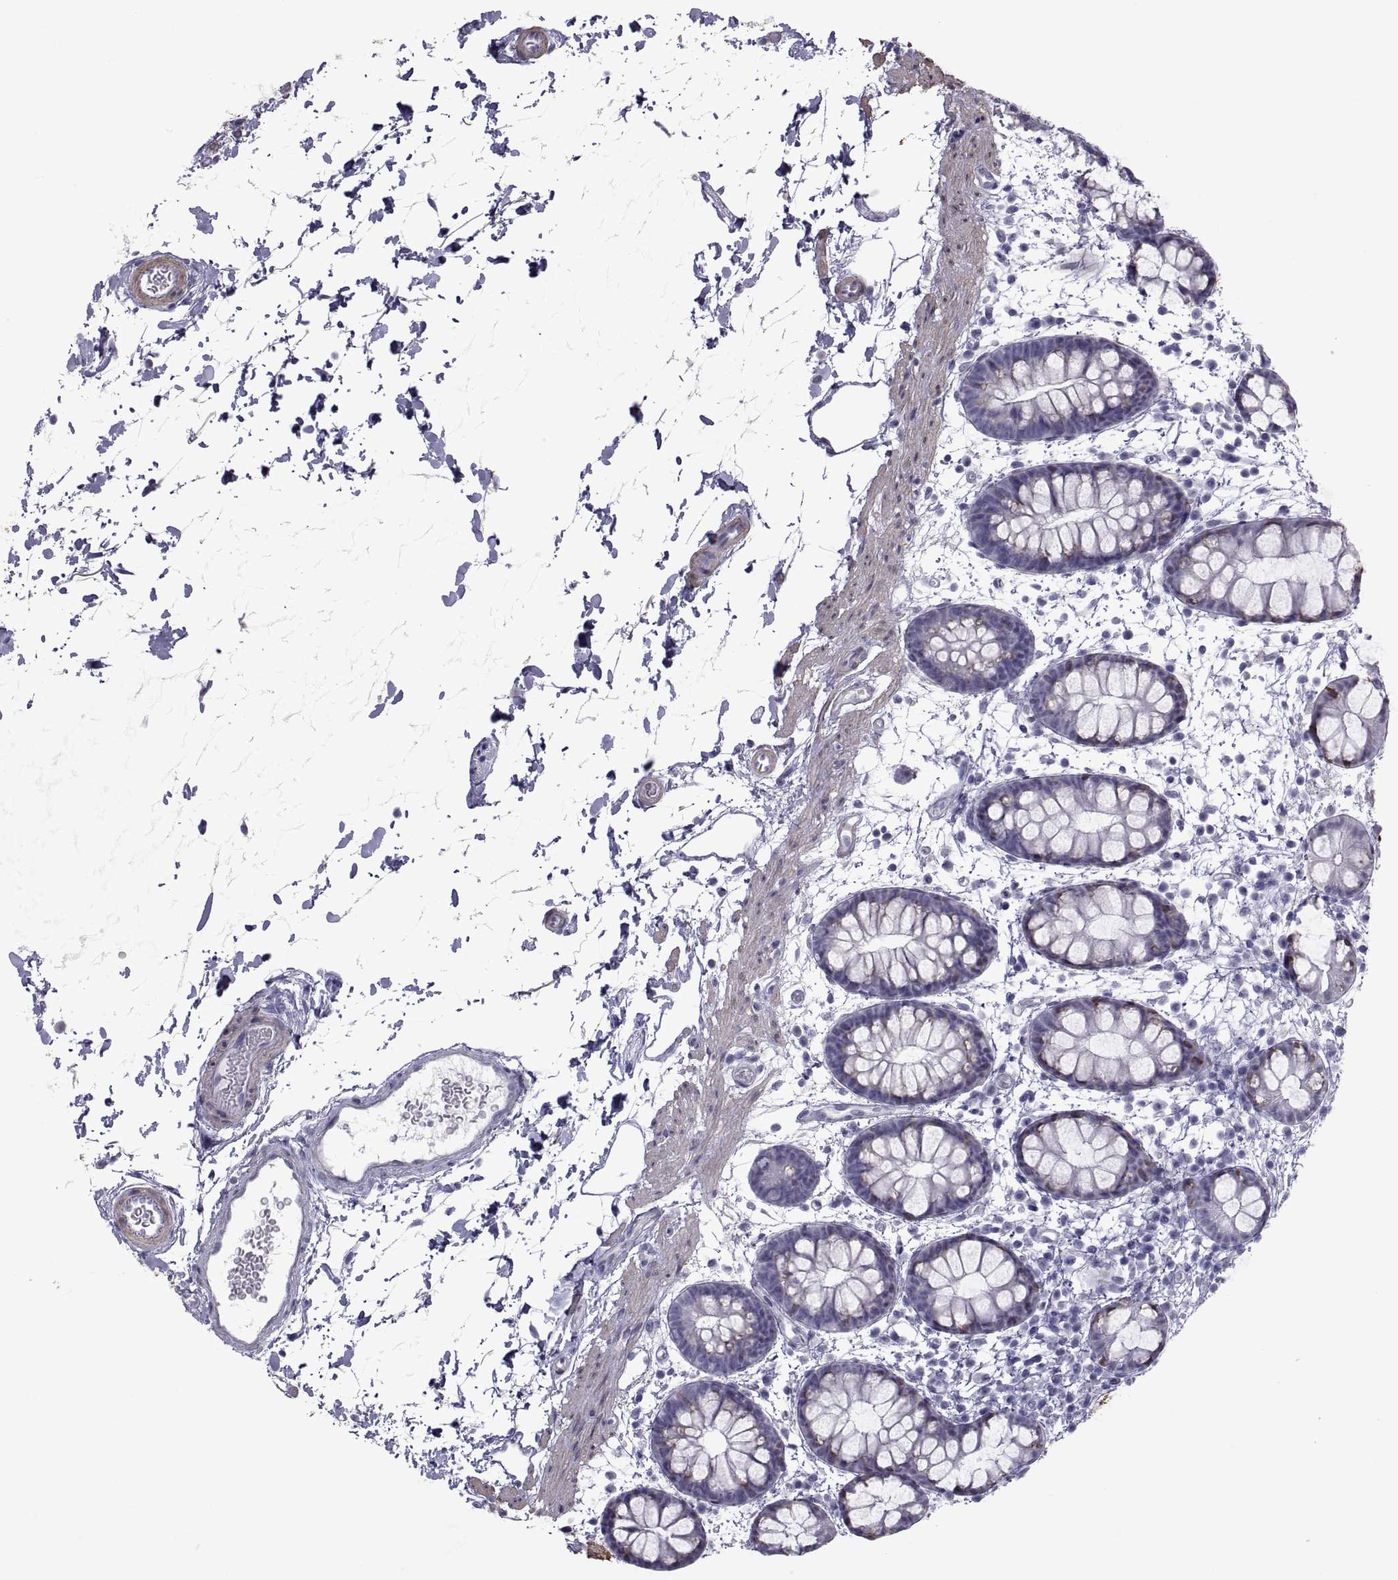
{"staining": {"intensity": "moderate", "quantity": "<25%", "location": "cytoplasmic/membranous"}, "tissue": "rectum", "cell_type": "Glandular cells", "image_type": "normal", "snomed": [{"axis": "morphology", "description": "Normal tissue, NOS"}, {"axis": "topography", "description": "Rectum"}], "caption": "Benign rectum reveals moderate cytoplasmic/membranous positivity in about <25% of glandular cells, visualized by immunohistochemistry.", "gene": "MAGEB1", "patient": {"sex": "male", "age": 57}}